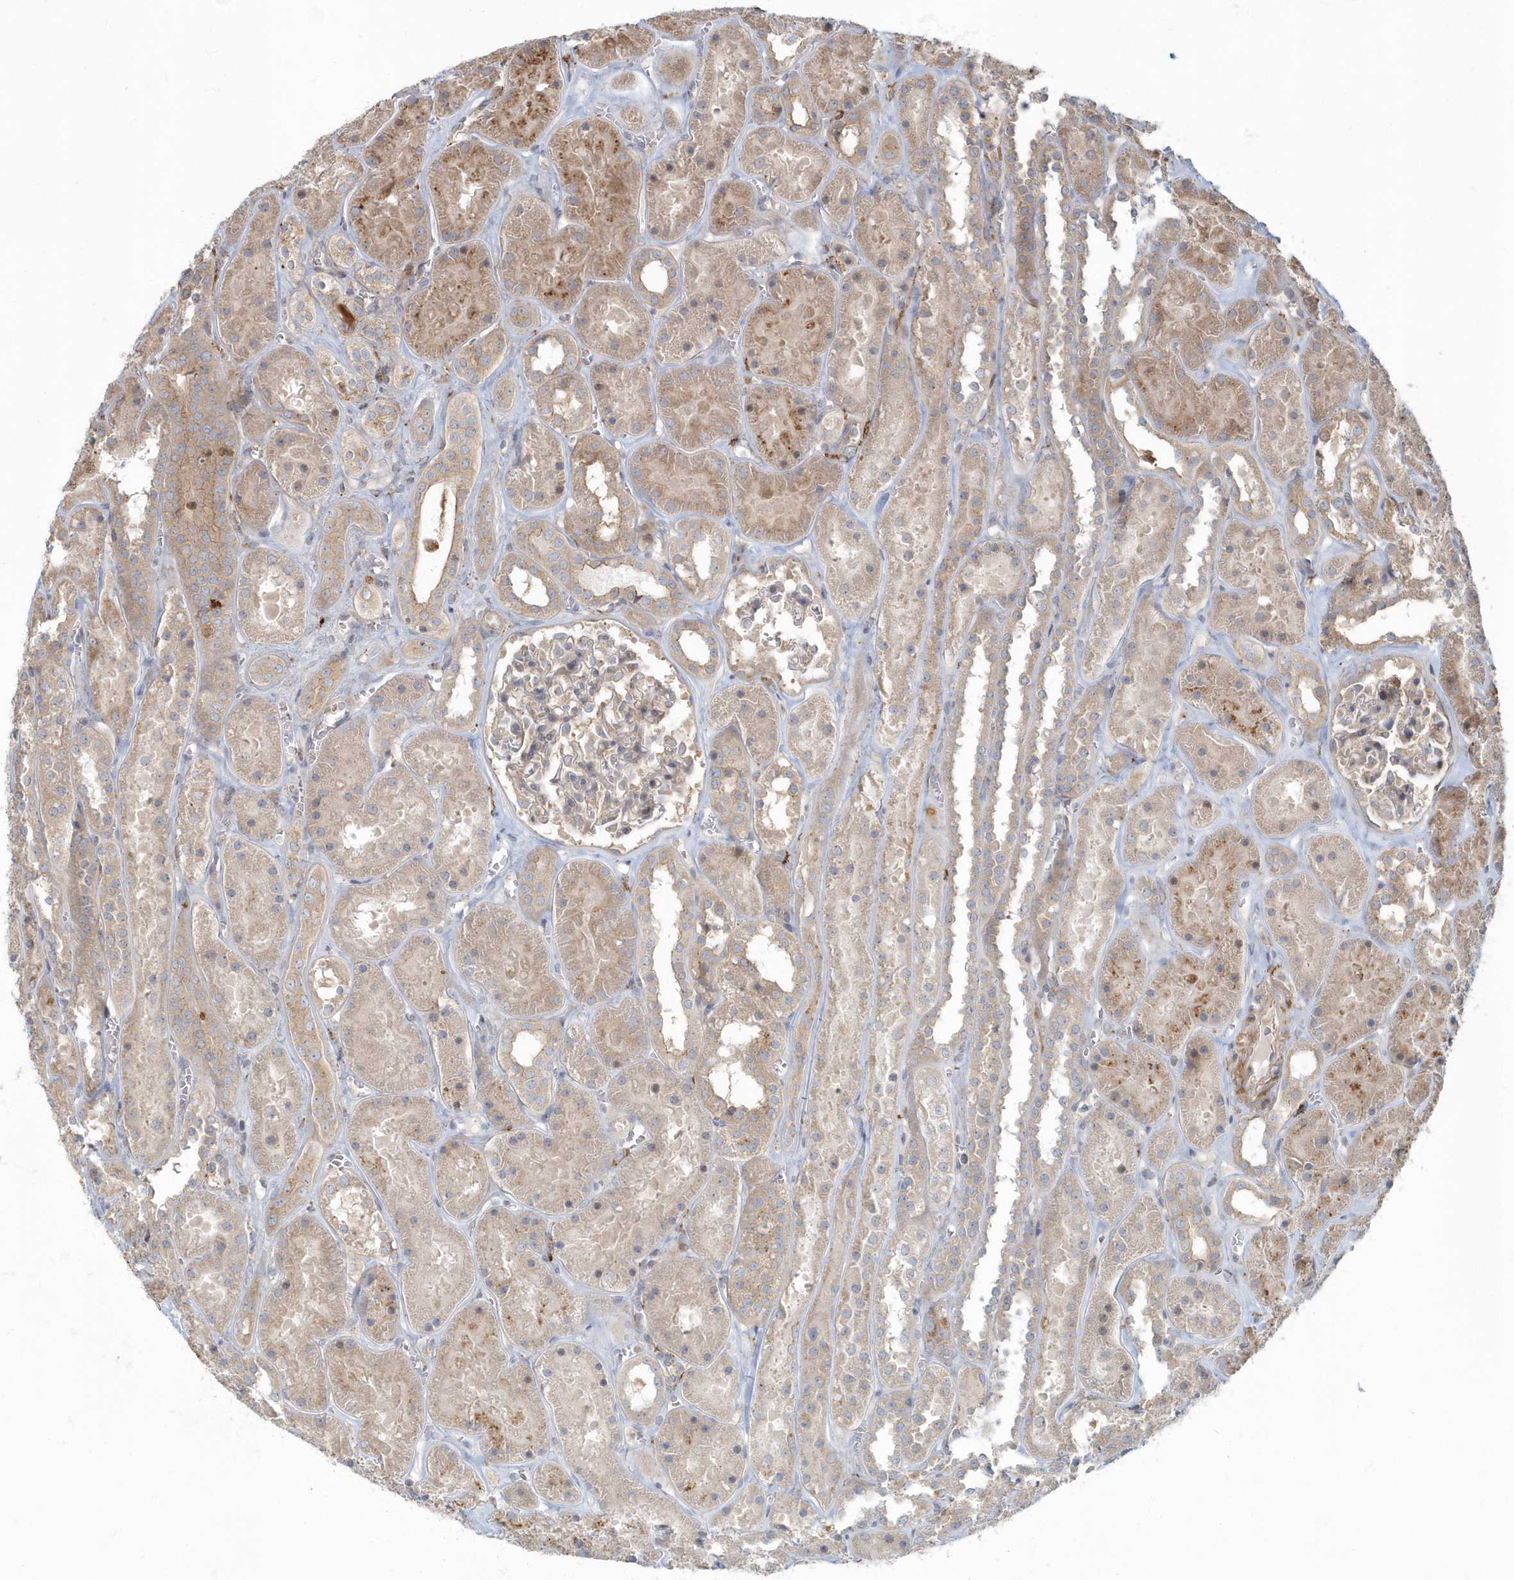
{"staining": {"intensity": "weak", "quantity": "25%-75%", "location": "cytoplasmic/membranous"}, "tissue": "kidney", "cell_type": "Cells in glomeruli", "image_type": "normal", "snomed": [{"axis": "morphology", "description": "Normal tissue, NOS"}, {"axis": "topography", "description": "Kidney"}], "caption": "Immunohistochemistry of unremarkable kidney displays low levels of weak cytoplasmic/membranous staining in about 25%-75% of cells in glomeruli. Nuclei are stained in blue.", "gene": "ARHGEF38", "patient": {"sex": "female", "age": 41}}